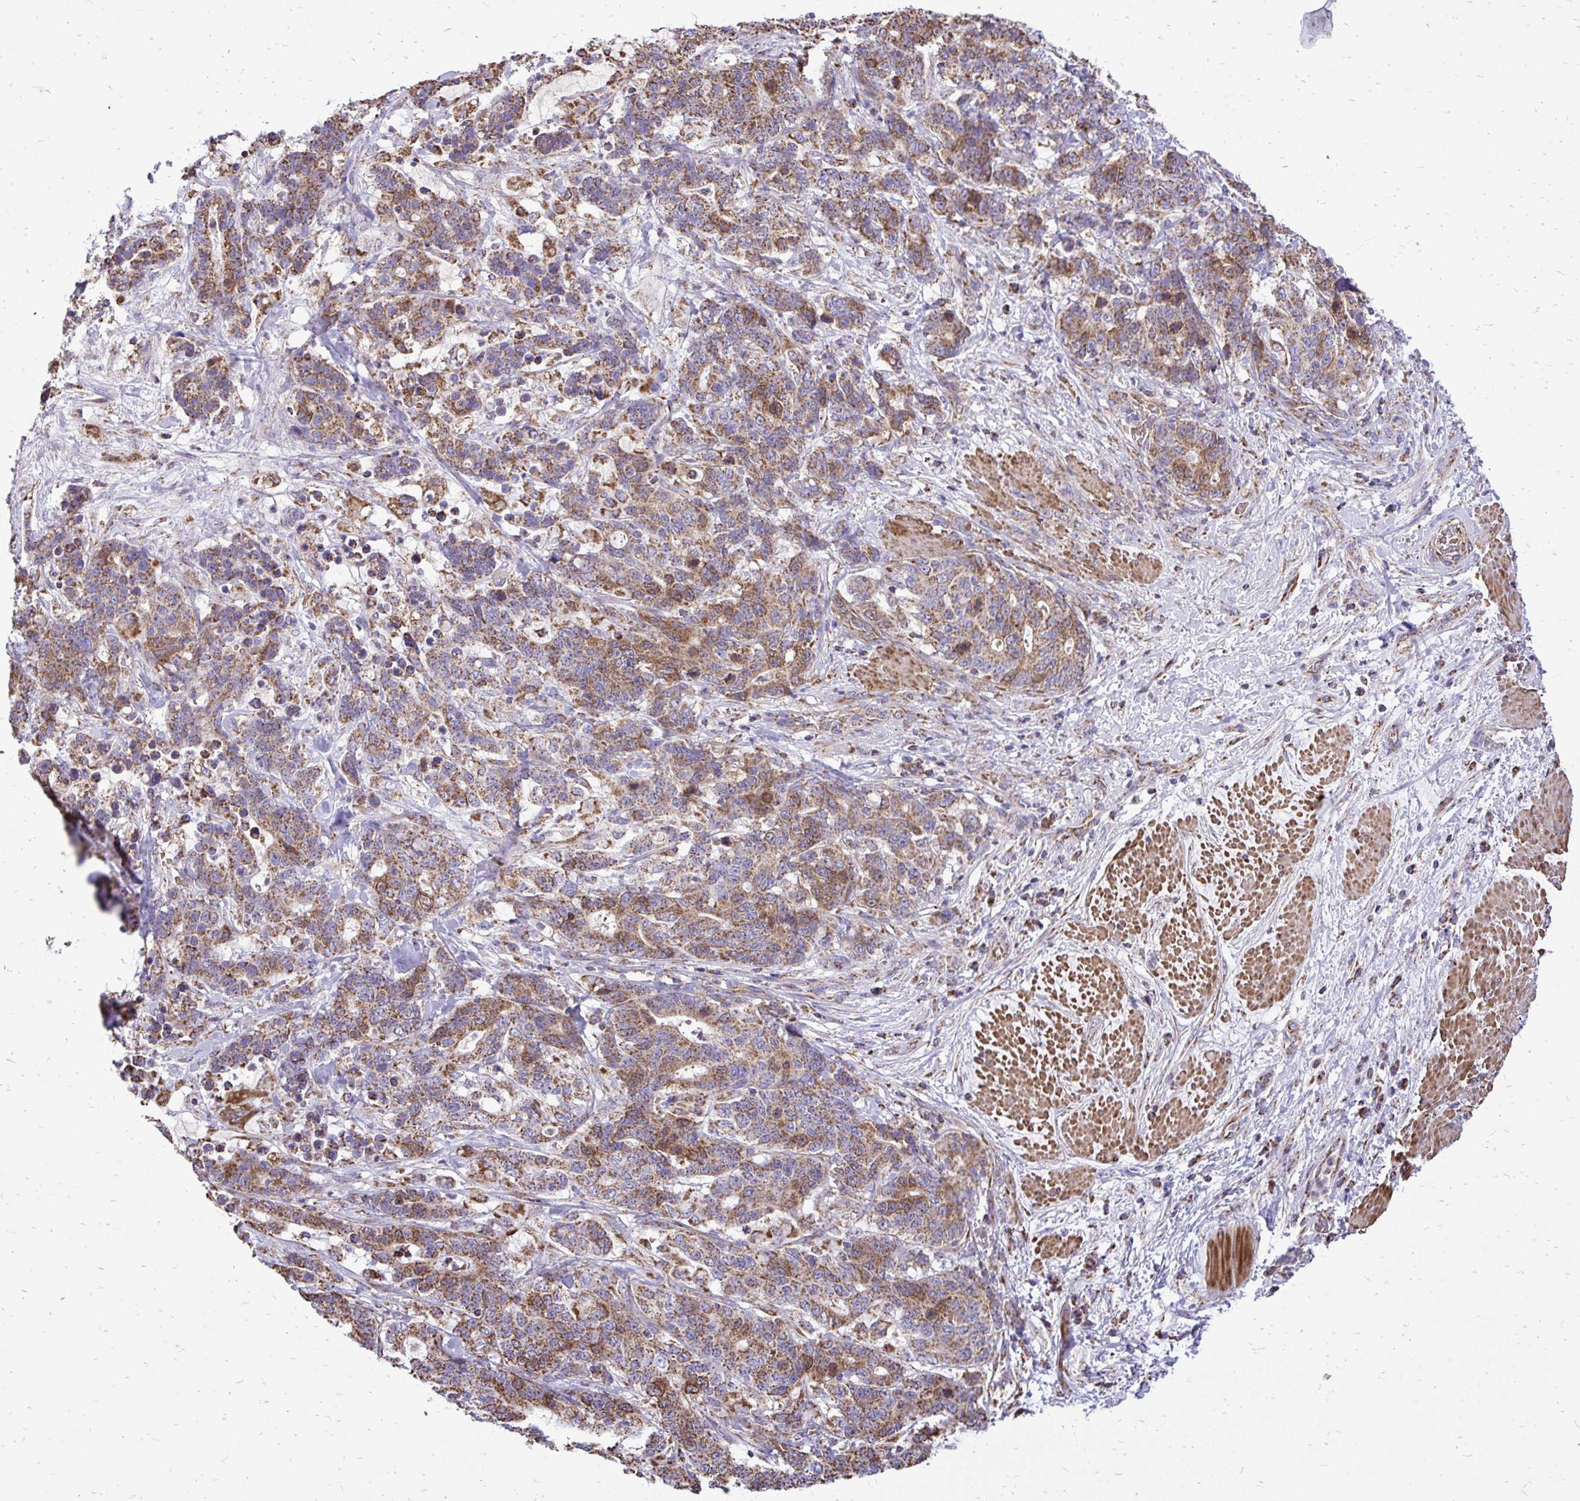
{"staining": {"intensity": "moderate", "quantity": ">75%", "location": "cytoplasmic/membranous"}, "tissue": "stomach cancer", "cell_type": "Tumor cells", "image_type": "cancer", "snomed": [{"axis": "morphology", "description": "Normal tissue, NOS"}, {"axis": "morphology", "description": "Adenocarcinoma, NOS"}, {"axis": "topography", "description": "Stomach"}], "caption": "Approximately >75% of tumor cells in stomach adenocarcinoma exhibit moderate cytoplasmic/membranous protein staining as visualized by brown immunohistochemical staining.", "gene": "UBE2C", "patient": {"sex": "female", "age": 64}}